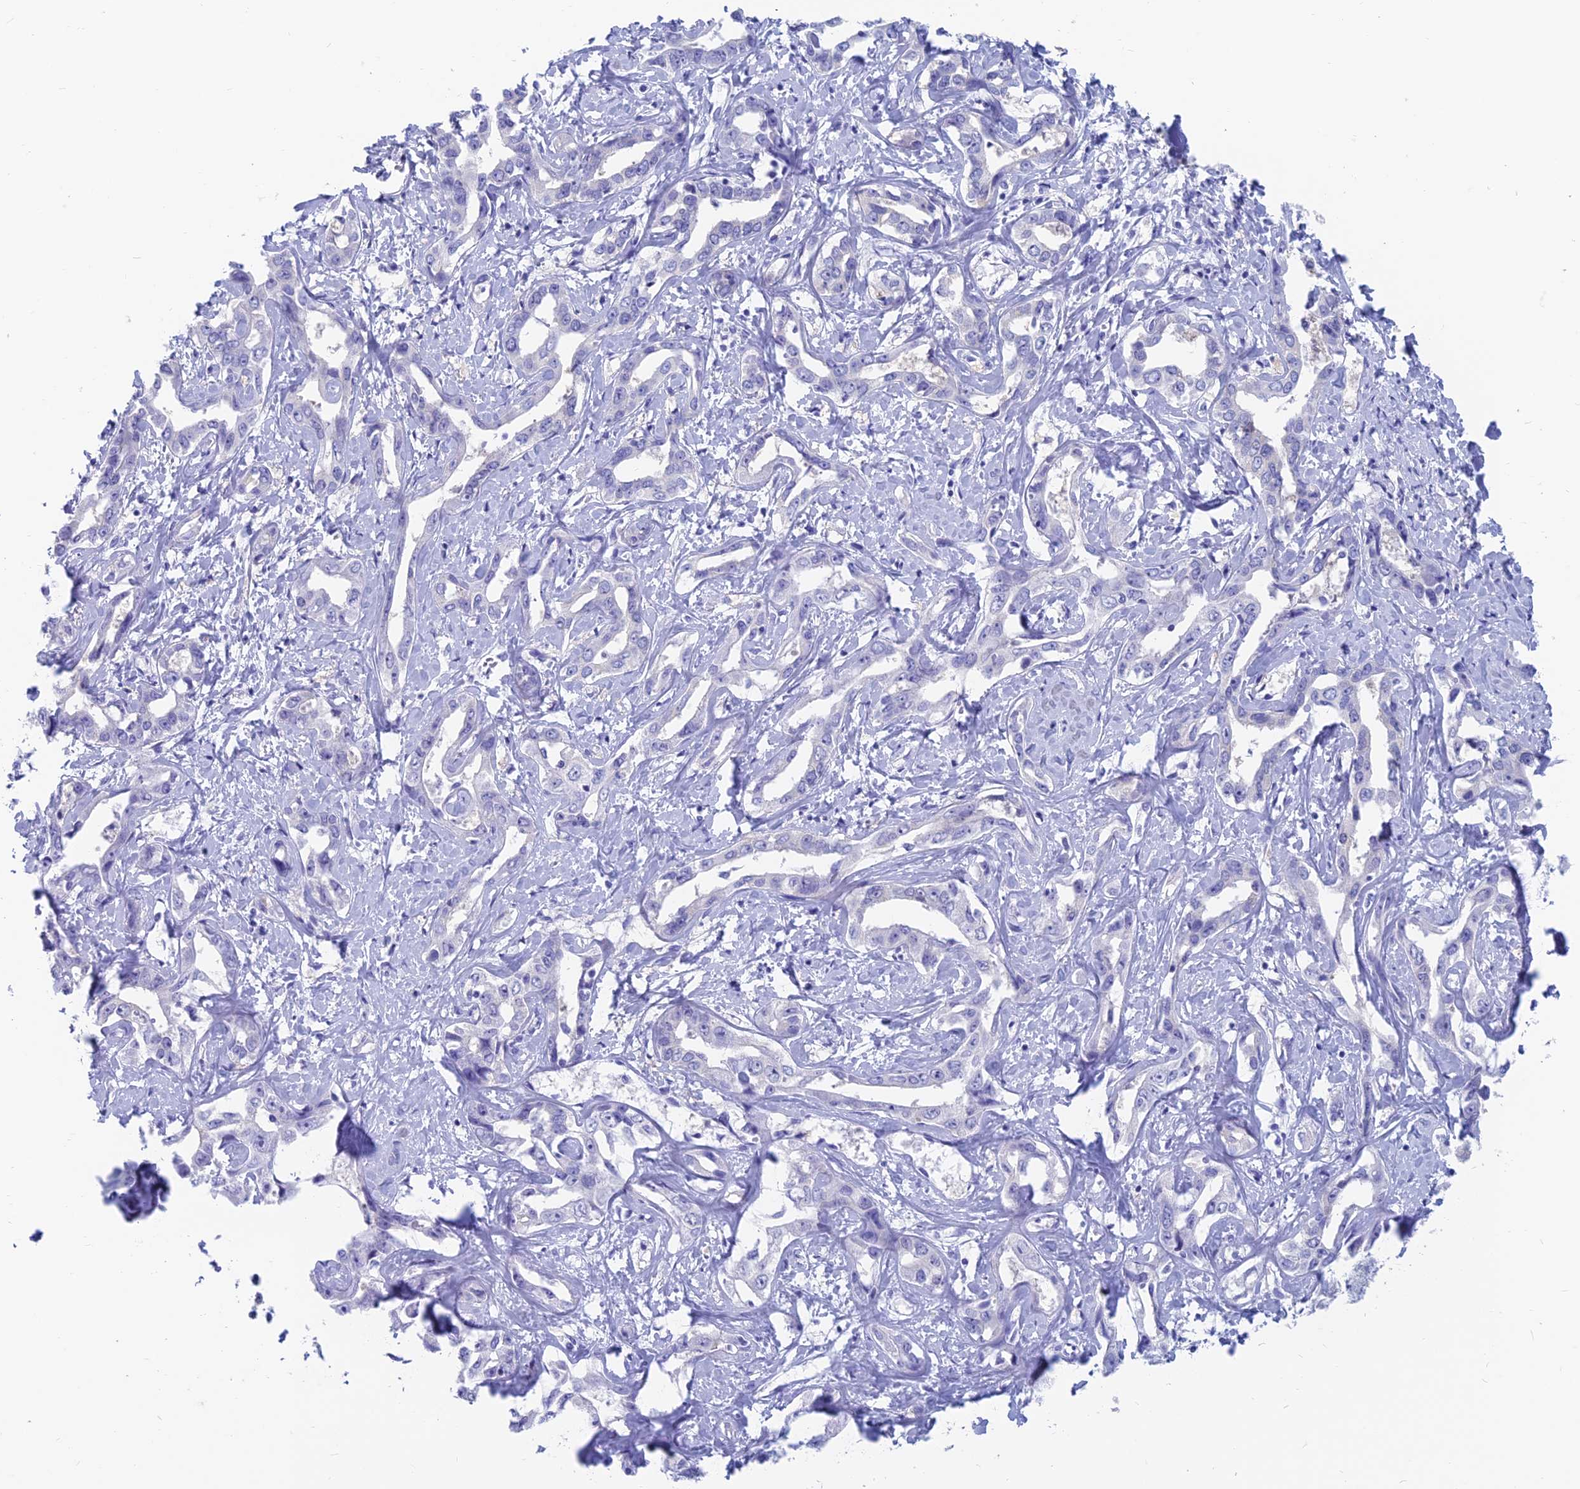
{"staining": {"intensity": "negative", "quantity": "none", "location": "none"}, "tissue": "liver cancer", "cell_type": "Tumor cells", "image_type": "cancer", "snomed": [{"axis": "morphology", "description": "Cholangiocarcinoma"}, {"axis": "topography", "description": "Liver"}], "caption": "The immunohistochemistry (IHC) image has no significant positivity in tumor cells of liver cancer (cholangiocarcinoma) tissue. (Immunohistochemistry, brightfield microscopy, high magnification).", "gene": "CAPS", "patient": {"sex": "male", "age": 59}}